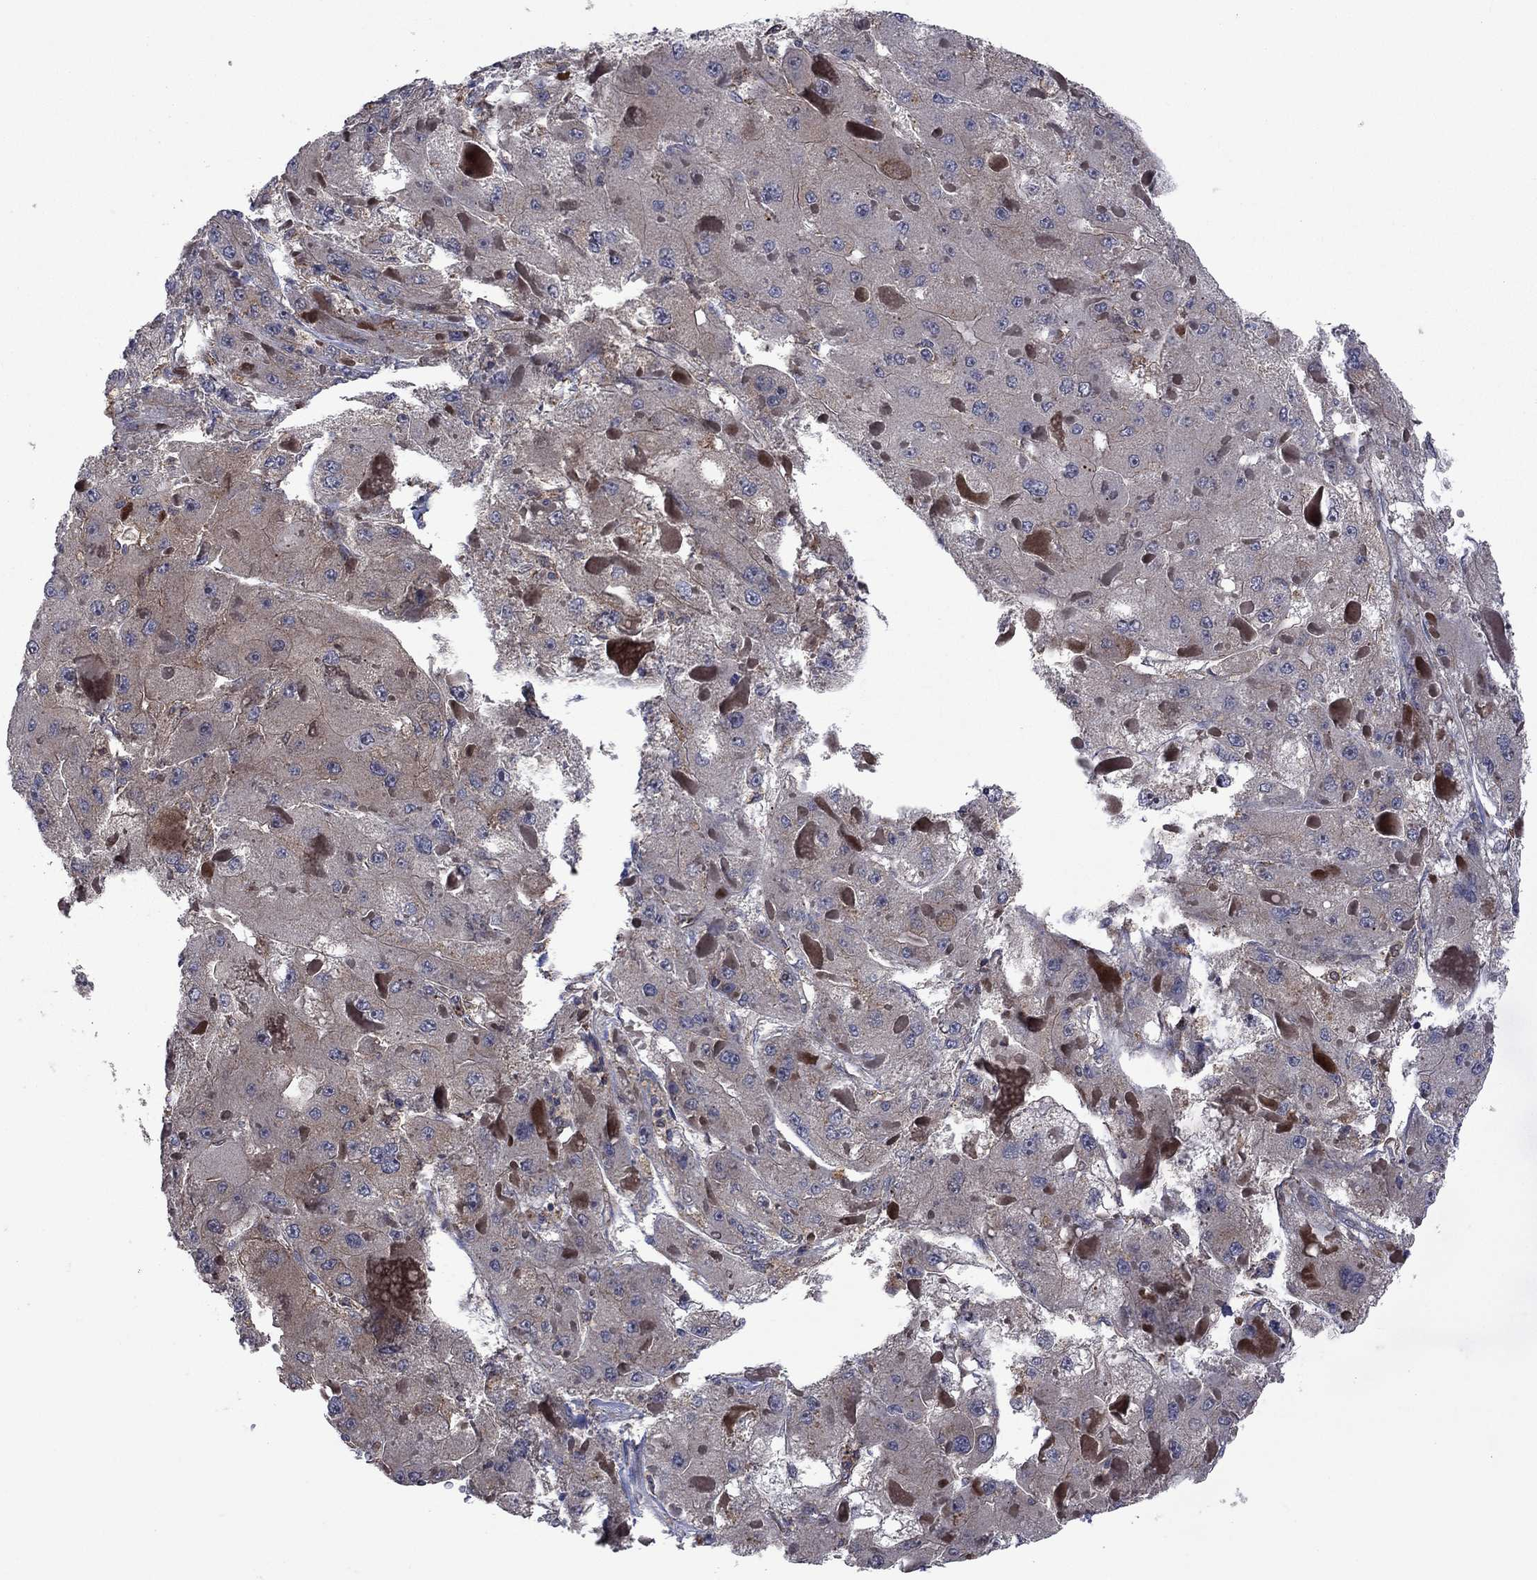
{"staining": {"intensity": "weak", "quantity": "<25%", "location": "cytoplasmic/membranous"}, "tissue": "liver cancer", "cell_type": "Tumor cells", "image_type": "cancer", "snomed": [{"axis": "morphology", "description": "Carcinoma, Hepatocellular, NOS"}, {"axis": "topography", "description": "Liver"}], "caption": "Immunohistochemistry (IHC) of liver cancer (hepatocellular carcinoma) shows no staining in tumor cells.", "gene": "MEA1", "patient": {"sex": "female", "age": 73}}